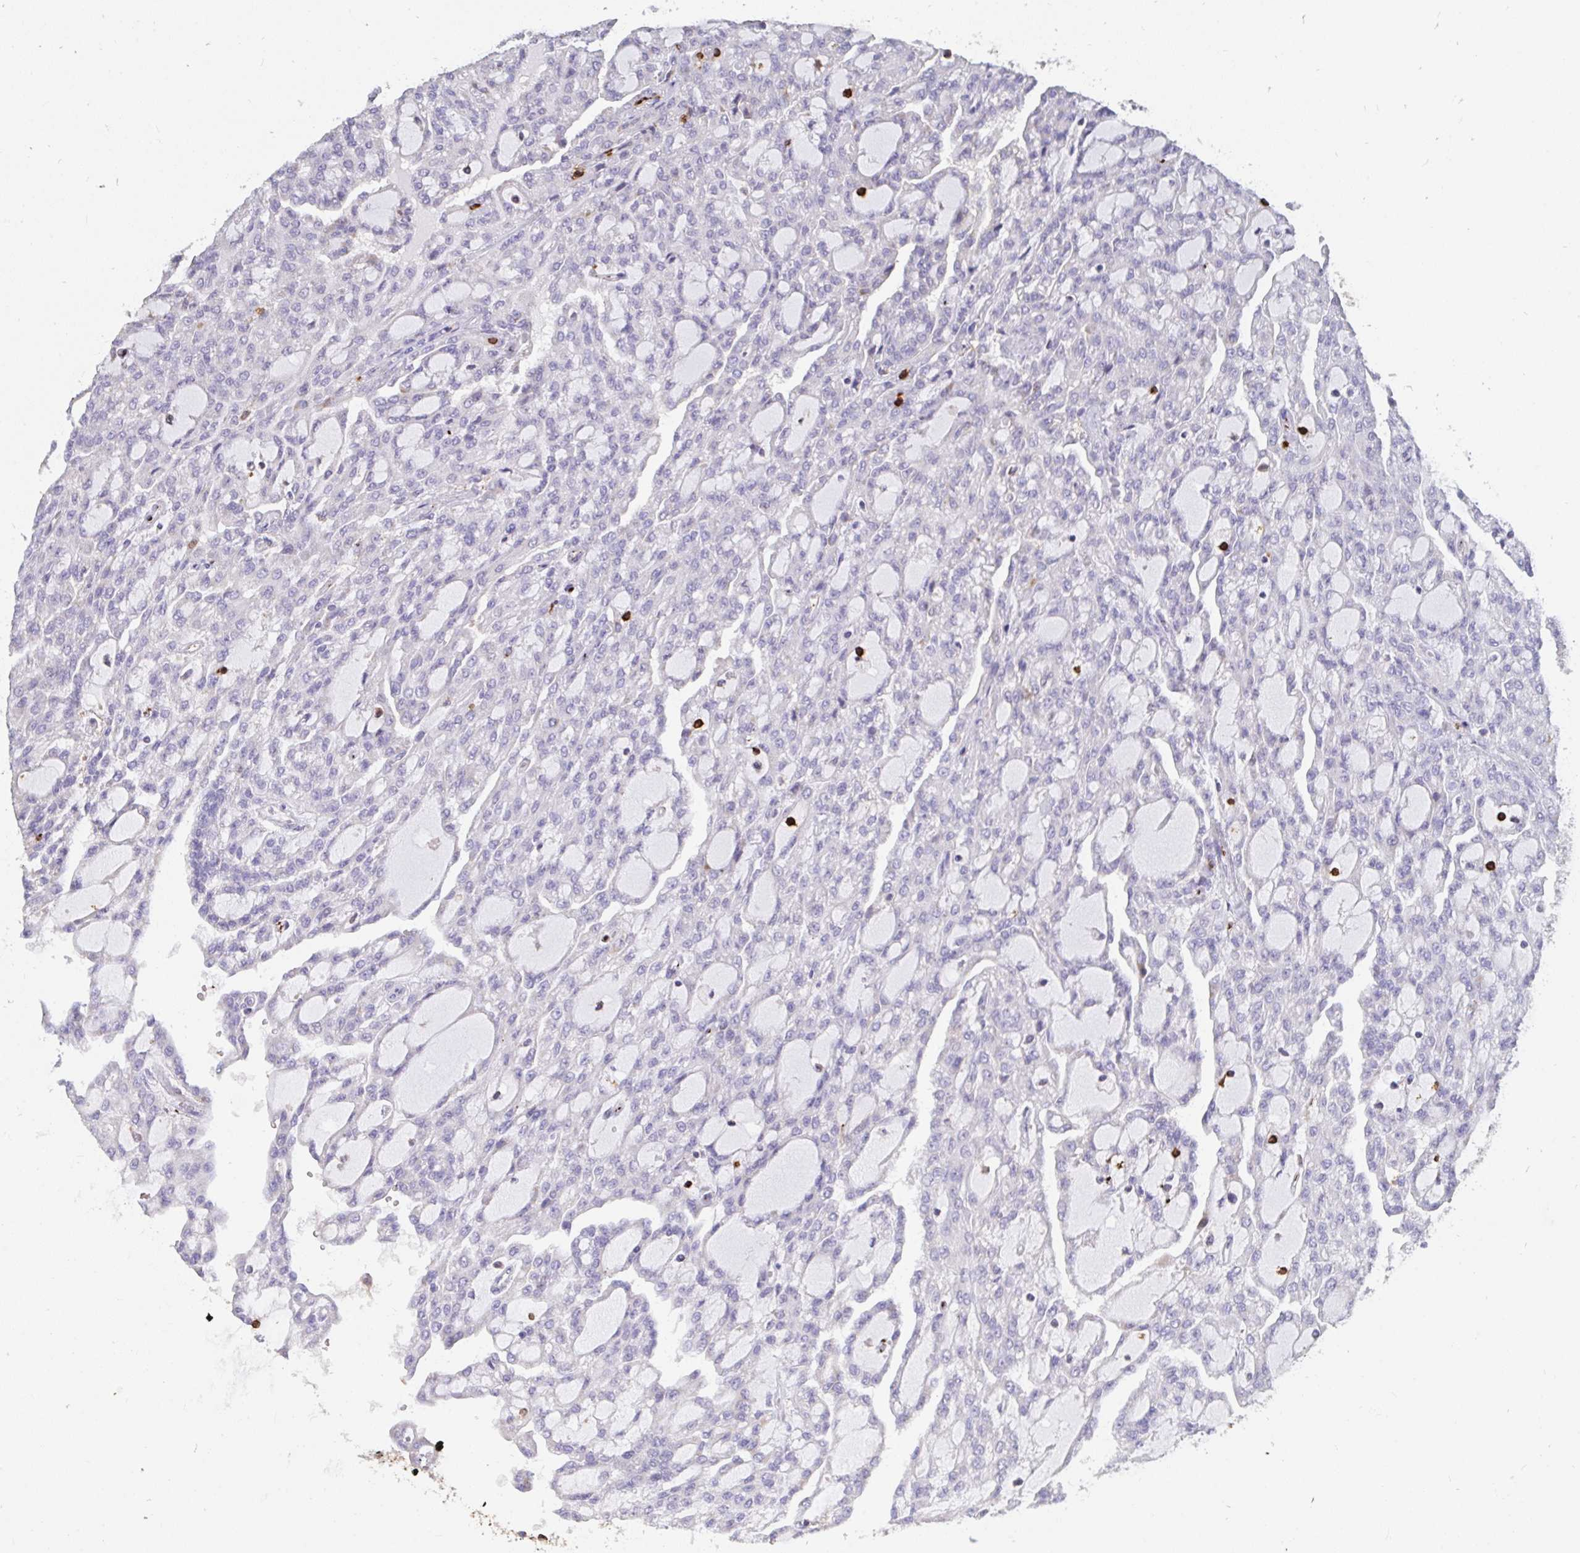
{"staining": {"intensity": "negative", "quantity": "none", "location": "none"}, "tissue": "renal cancer", "cell_type": "Tumor cells", "image_type": "cancer", "snomed": [{"axis": "morphology", "description": "Adenocarcinoma, NOS"}, {"axis": "topography", "description": "Kidney"}], "caption": "The immunohistochemistry (IHC) image has no significant expression in tumor cells of renal adenocarcinoma tissue. (Brightfield microscopy of DAB (3,3'-diaminobenzidine) IHC at high magnification).", "gene": "CFL1", "patient": {"sex": "male", "age": 63}}